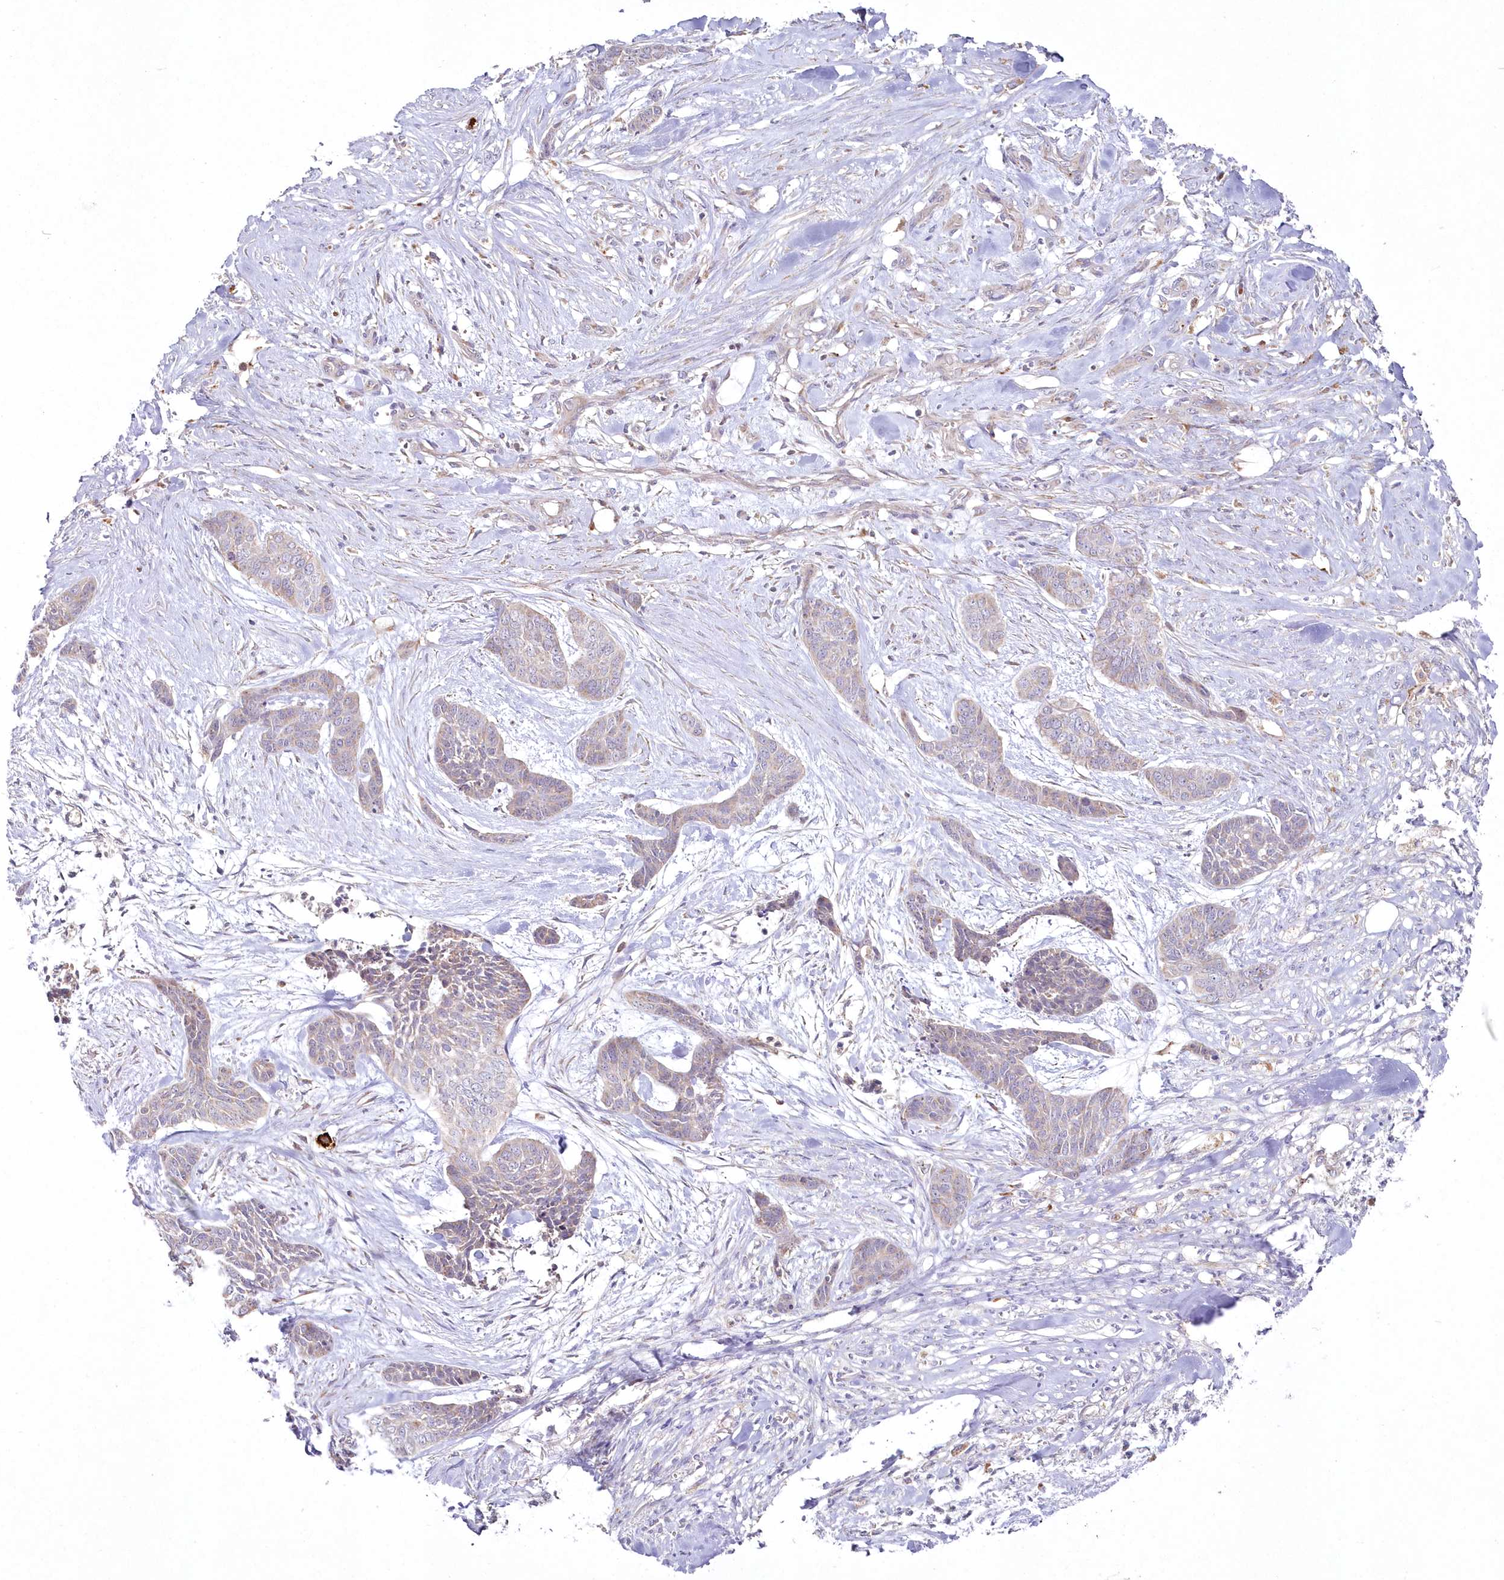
{"staining": {"intensity": "negative", "quantity": "none", "location": "none"}, "tissue": "skin cancer", "cell_type": "Tumor cells", "image_type": "cancer", "snomed": [{"axis": "morphology", "description": "Basal cell carcinoma"}, {"axis": "topography", "description": "Skin"}], "caption": "Immunohistochemical staining of human skin cancer (basal cell carcinoma) reveals no significant expression in tumor cells. (DAB (3,3'-diaminobenzidine) IHC with hematoxylin counter stain).", "gene": "ARSB", "patient": {"sex": "female", "age": 64}}